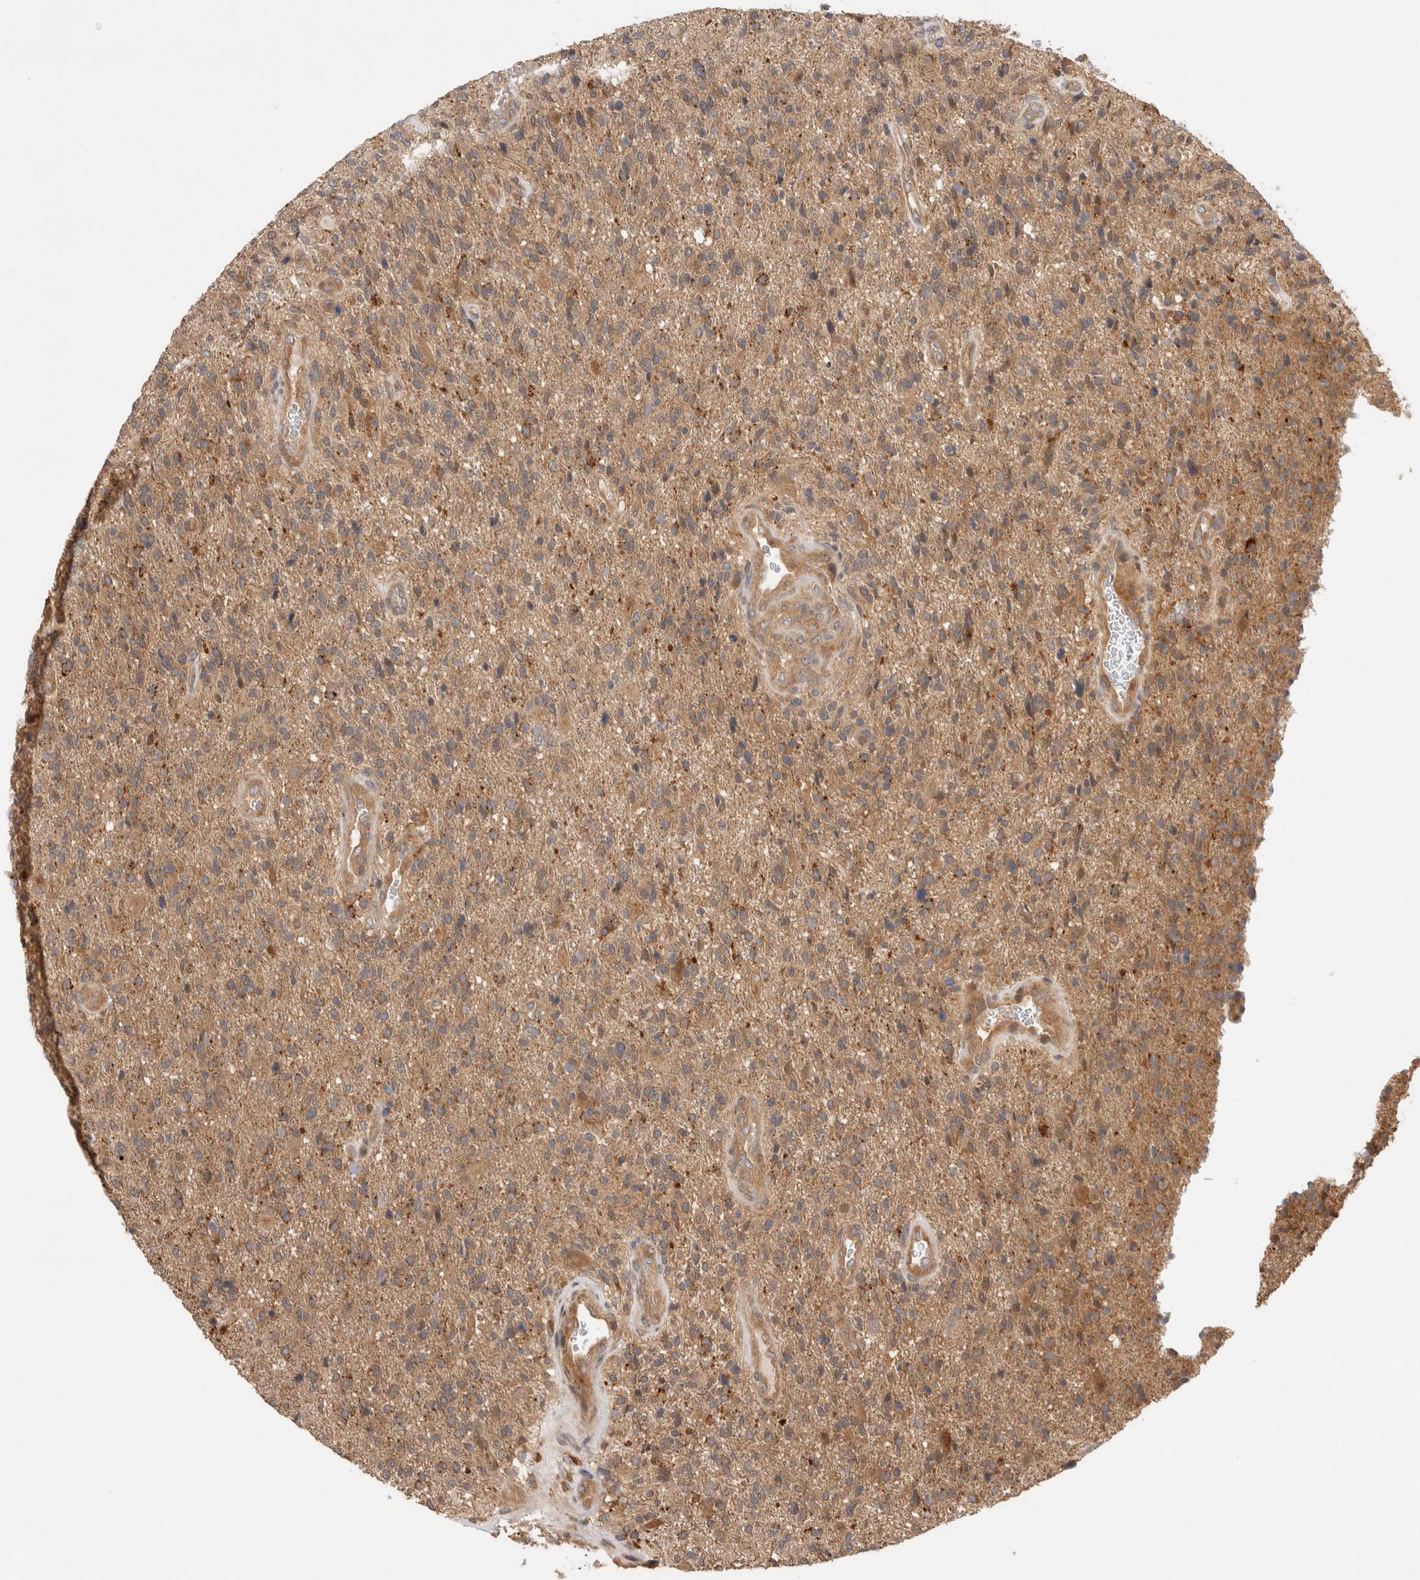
{"staining": {"intensity": "moderate", "quantity": ">75%", "location": "cytoplasmic/membranous"}, "tissue": "glioma", "cell_type": "Tumor cells", "image_type": "cancer", "snomed": [{"axis": "morphology", "description": "Glioma, malignant, High grade"}, {"axis": "topography", "description": "Brain"}], "caption": "A brown stain shows moderate cytoplasmic/membranous positivity of a protein in human glioma tumor cells.", "gene": "VPS28", "patient": {"sex": "male", "age": 72}}